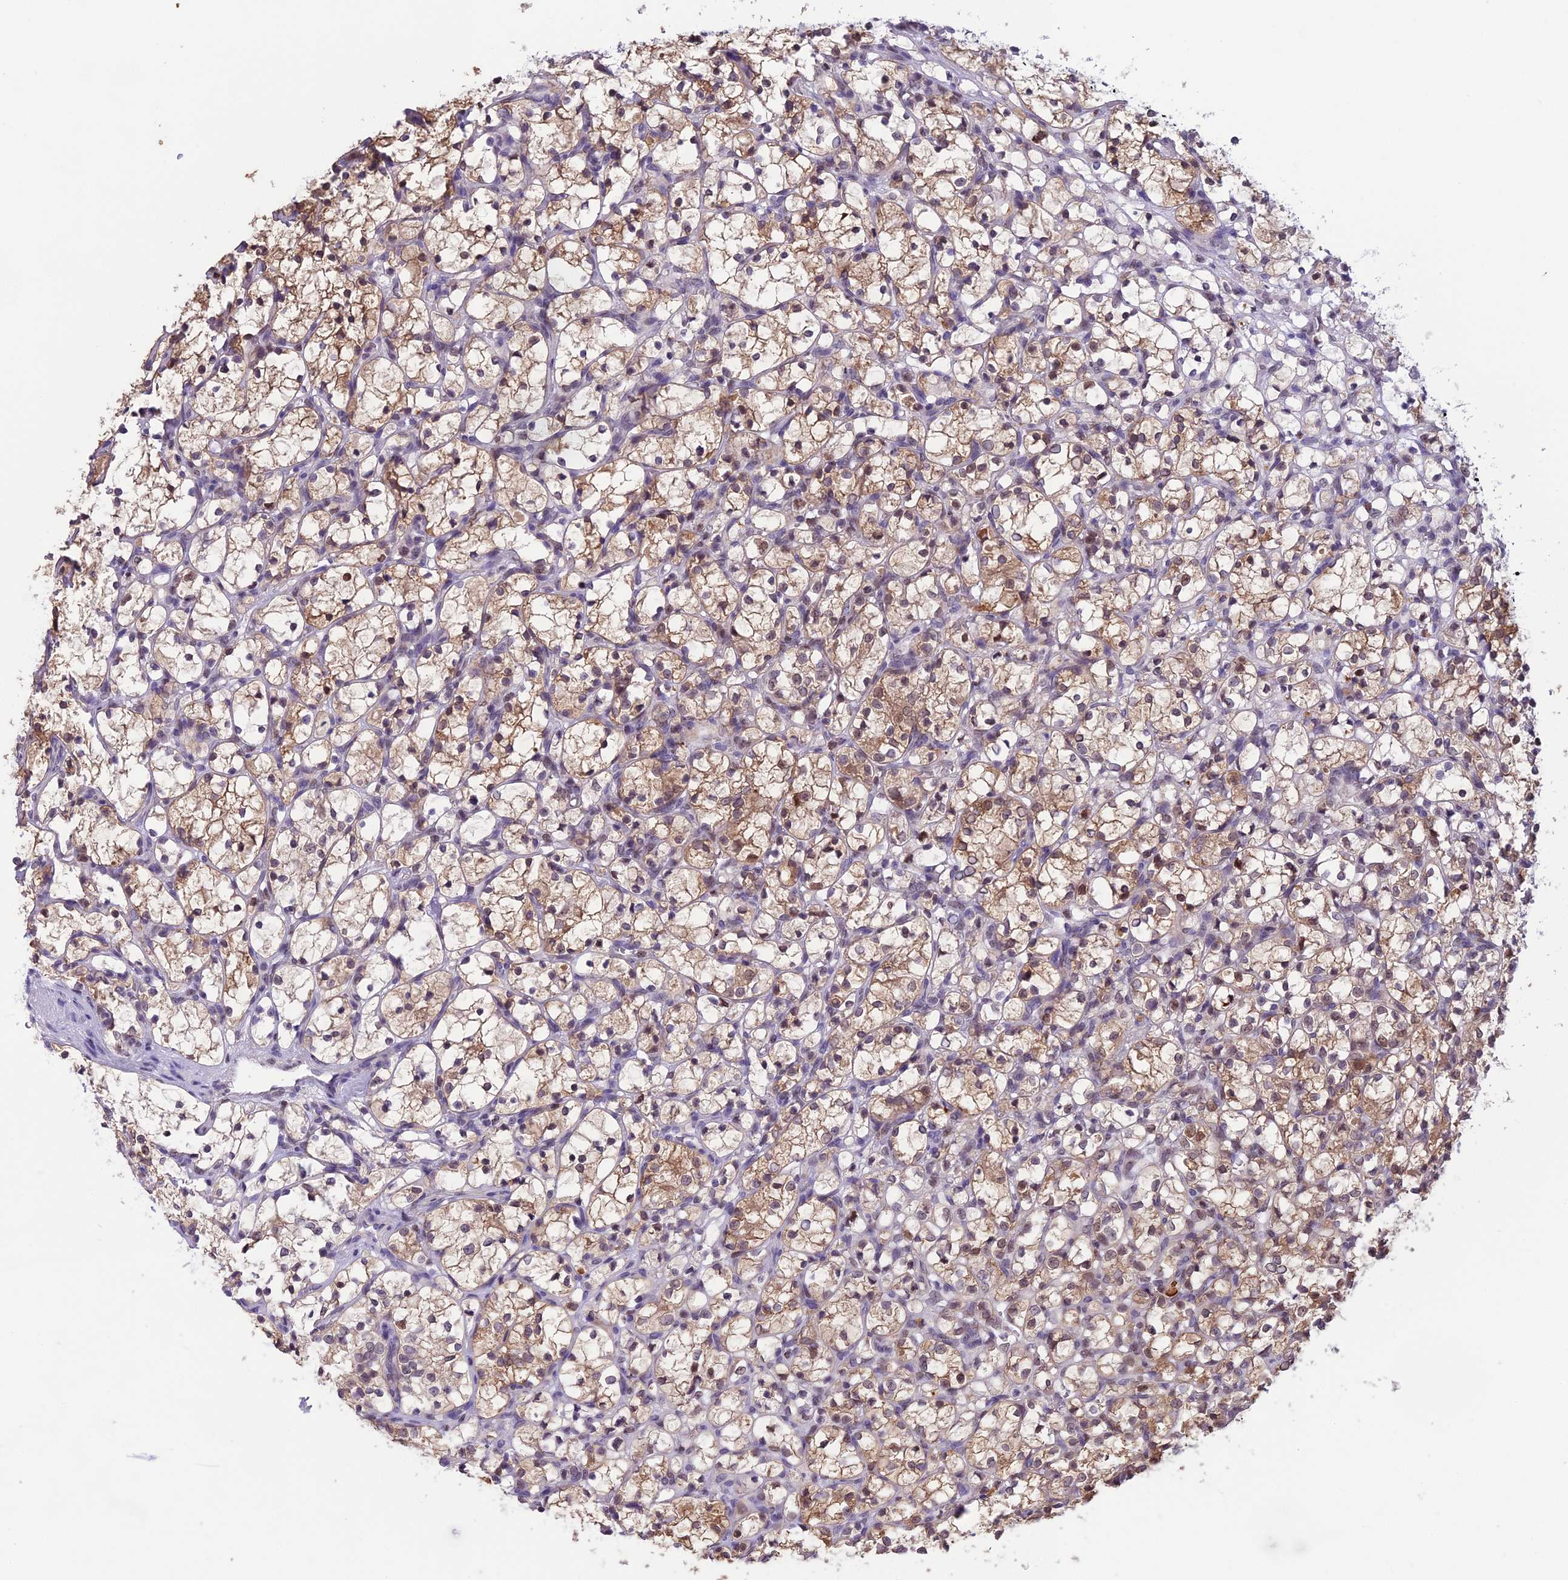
{"staining": {"intensity": "moderate", "quantity": "25%-75%", "location": "cytoplasmic/membranous,nuclear"}, "tissue": "renal cancer", "cell_type": "Tumor cells", "image_type": "cancer", "snomed": [{"axis": "morphology", "description": "Adenocarcinoma, NOS"}, {"axis": "topography", "description": "Kidney"}], "caption": "Human adenocarcinoma (renal) stained with a protein marker displays moderate staining in tumor cells.", "gene": "MIS12", "patient": {"sex": "female", "age": 69}}